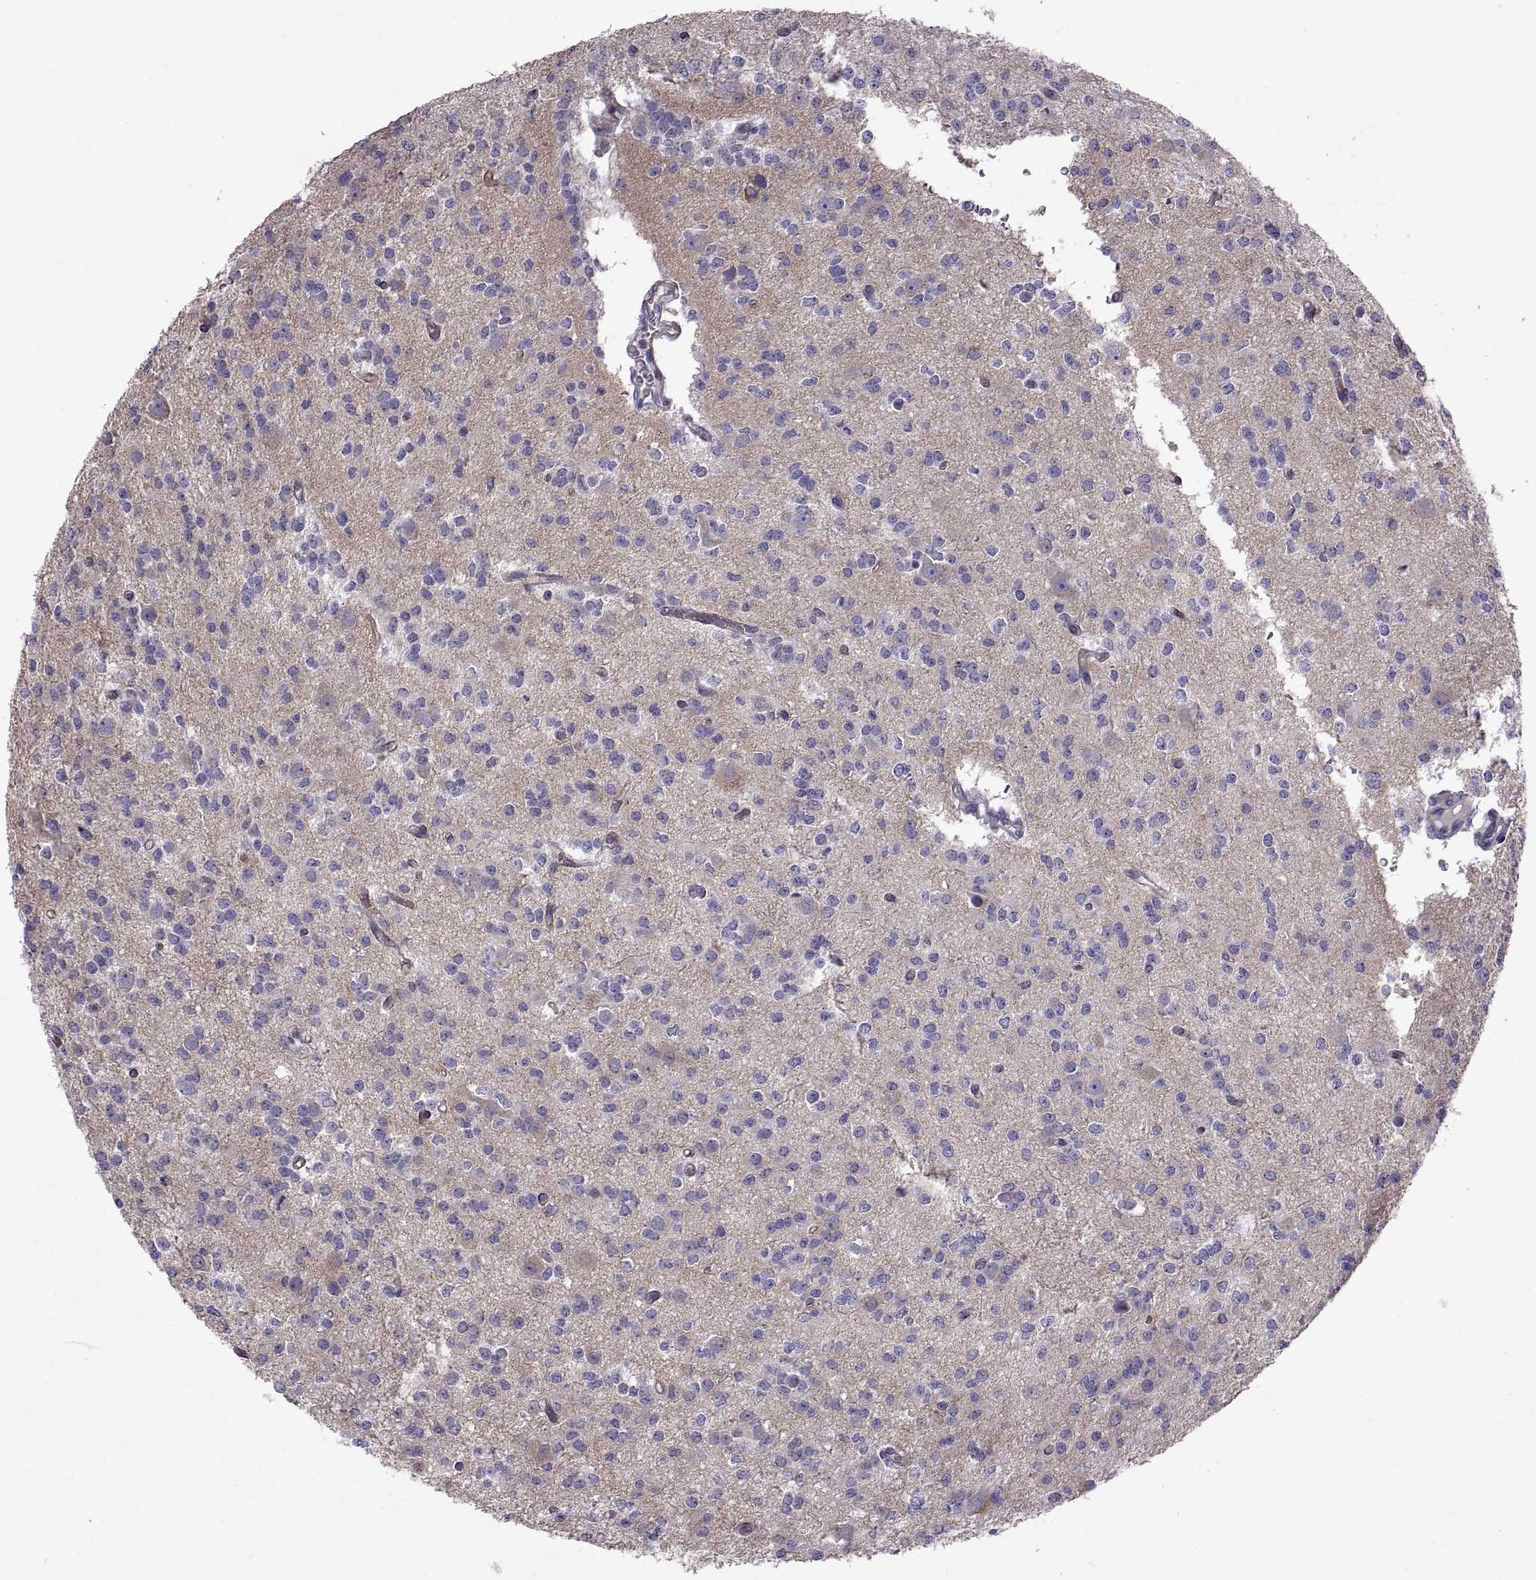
{"staining": {"intensity": "negative", "quantity": "none", "location": "none"}, "tissue": "glioma", "cell_type": "Tumor cells", "image_type": "cancer", "snomed": [{"axis": "morphology", "description": "Glioma, malignant, Low grade"}, {"axis": "topography", "description": "Brain"}], "caption": "Malignant glioma (low-grade) was stained to show a protein in brown. There is no significant expression in tumor cells.", "gene": "ARSL", "patient": {"sex": "male", "age": 27}}